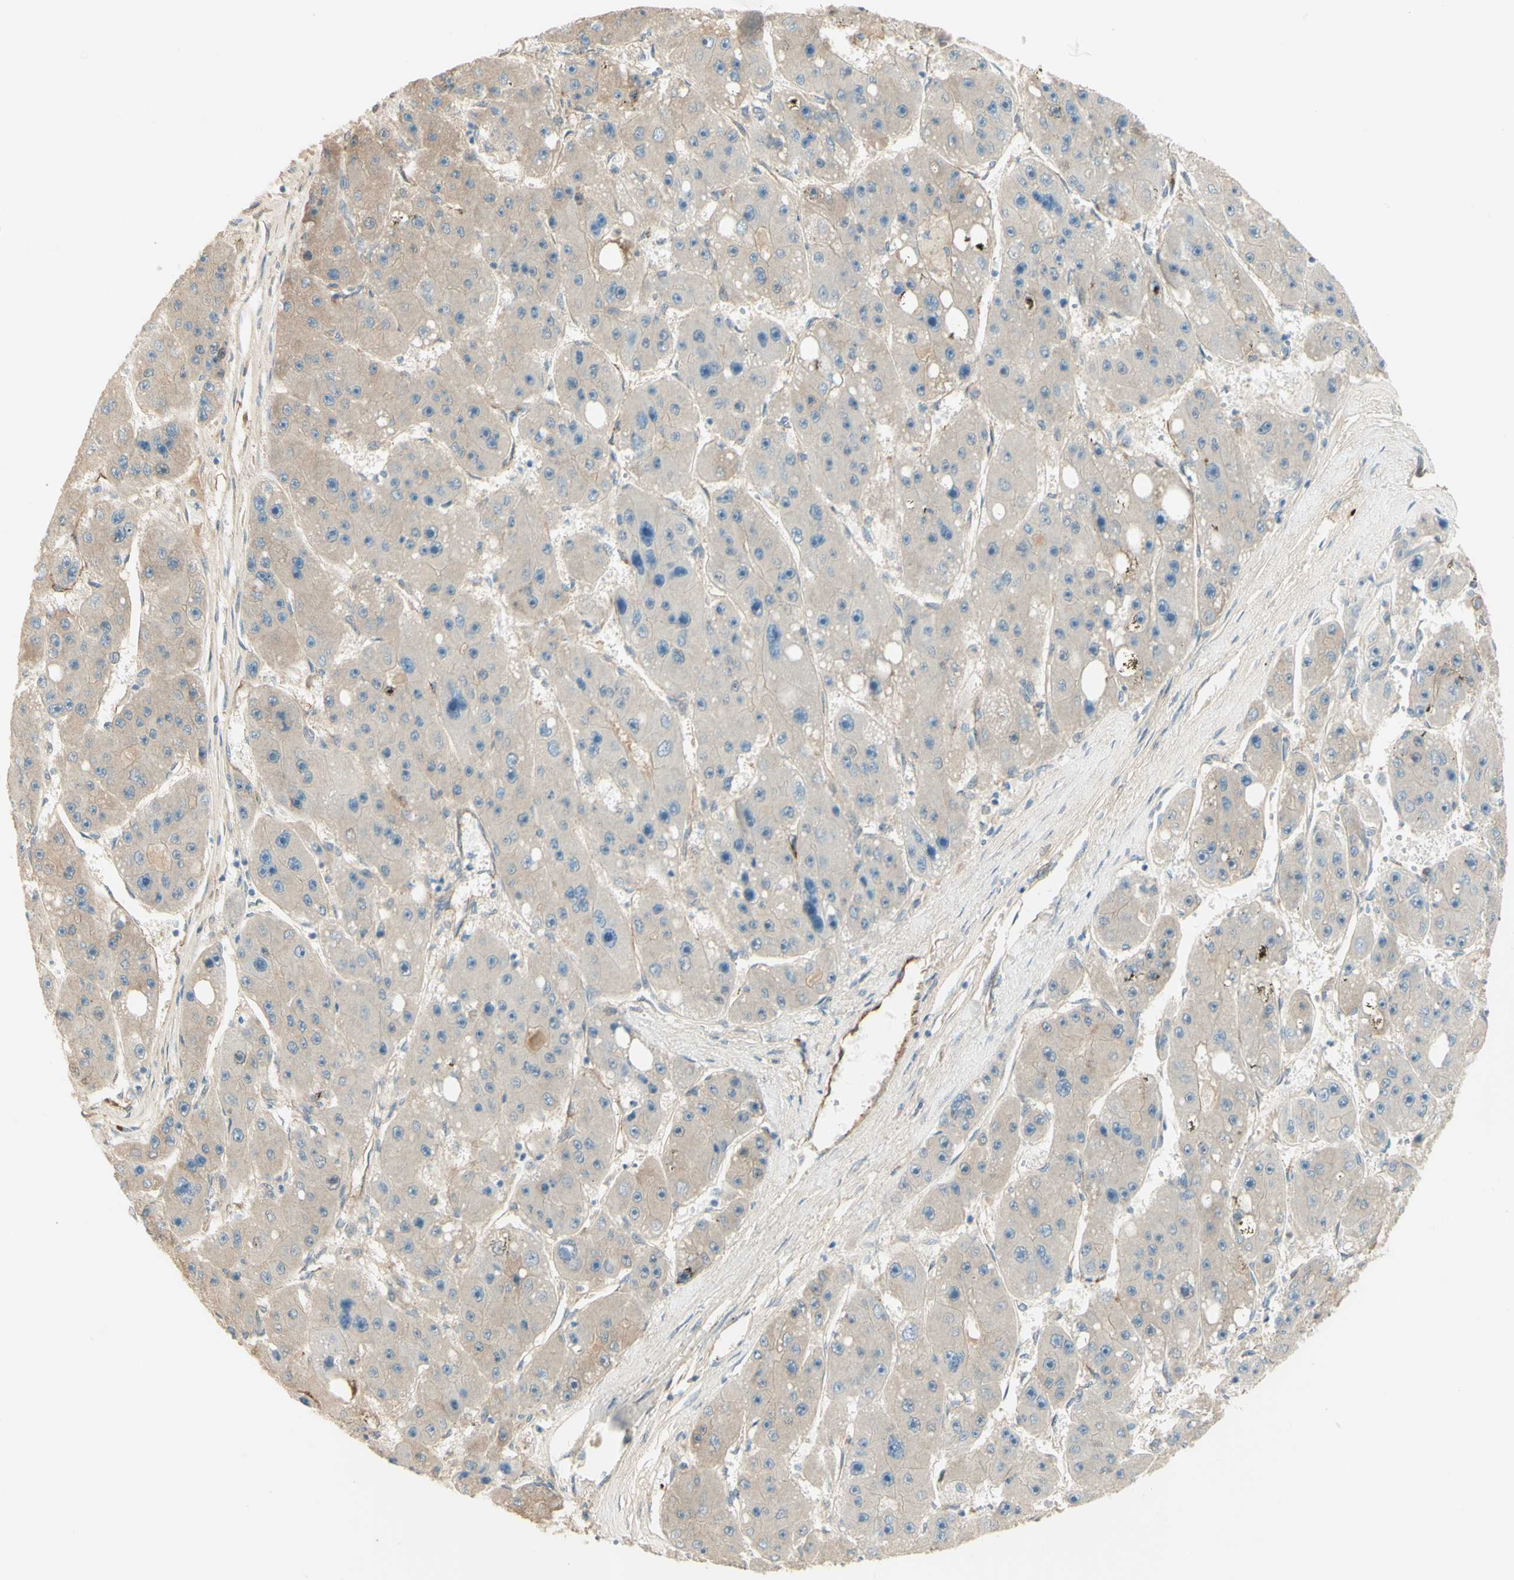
{"staining": {"intensity": "negative", "quantity": "none", "location": "none"}, "tissue": "liver cancer", "cell_type": "Tumor cells", "image_type": "cancer", "snomed": [{"axis": "morphology", "description": "Carcinoma, Hepatocellular, NOS"}, {"axis": "topography", "description": "Liver"}], "caption": "Immunohistochemical staining of liver hepatocellular carcinoma shows no significant positivity in tumor cells. Nuclei are stained in blue.", "gene": "ANGPT2", "patient": {"sex": "female", "age": 61}}